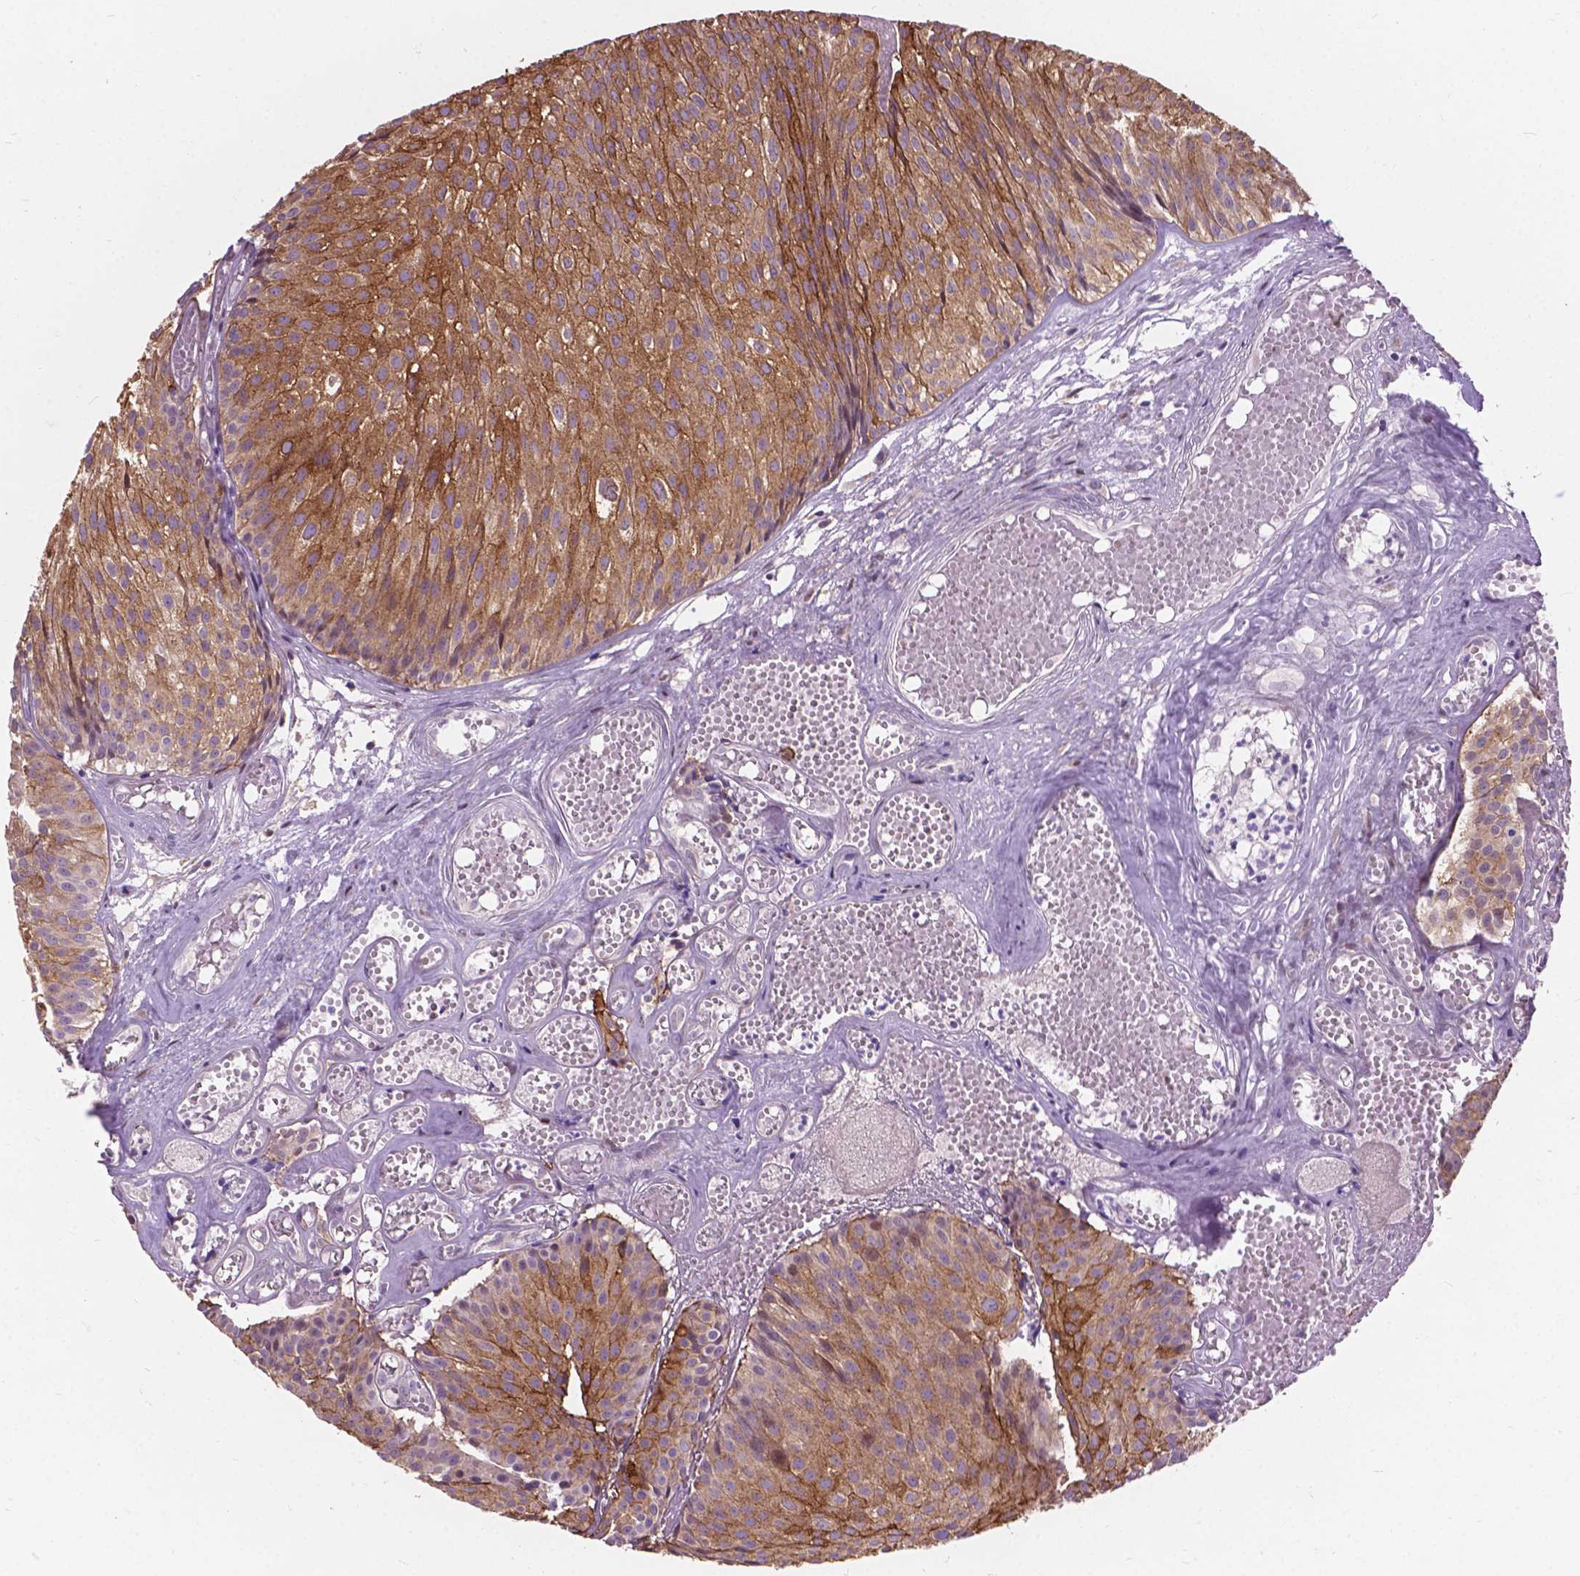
{"staining": {"intensity": "moderate", "quantity": "25%-75%", "location": "cytoplasmic/membranous"}, "tissue": "urothelial cancer", "cell_type": "Tumor cells", "image_type": "cancer", "snomed": [{"axis": "morphology", "description": "Urothelial carcinoma, Low grade"}, {"axis": "topography", "description": "Urinary bladder"}], "caption": "The immunohistochemical stain shows moderate cytoplasmic/membranous positivity in tumor cells of urothelial carcinoma (low-grade) tissue.", "gene": "MYH14", "patient": {"sex": "male", "age": 63}}